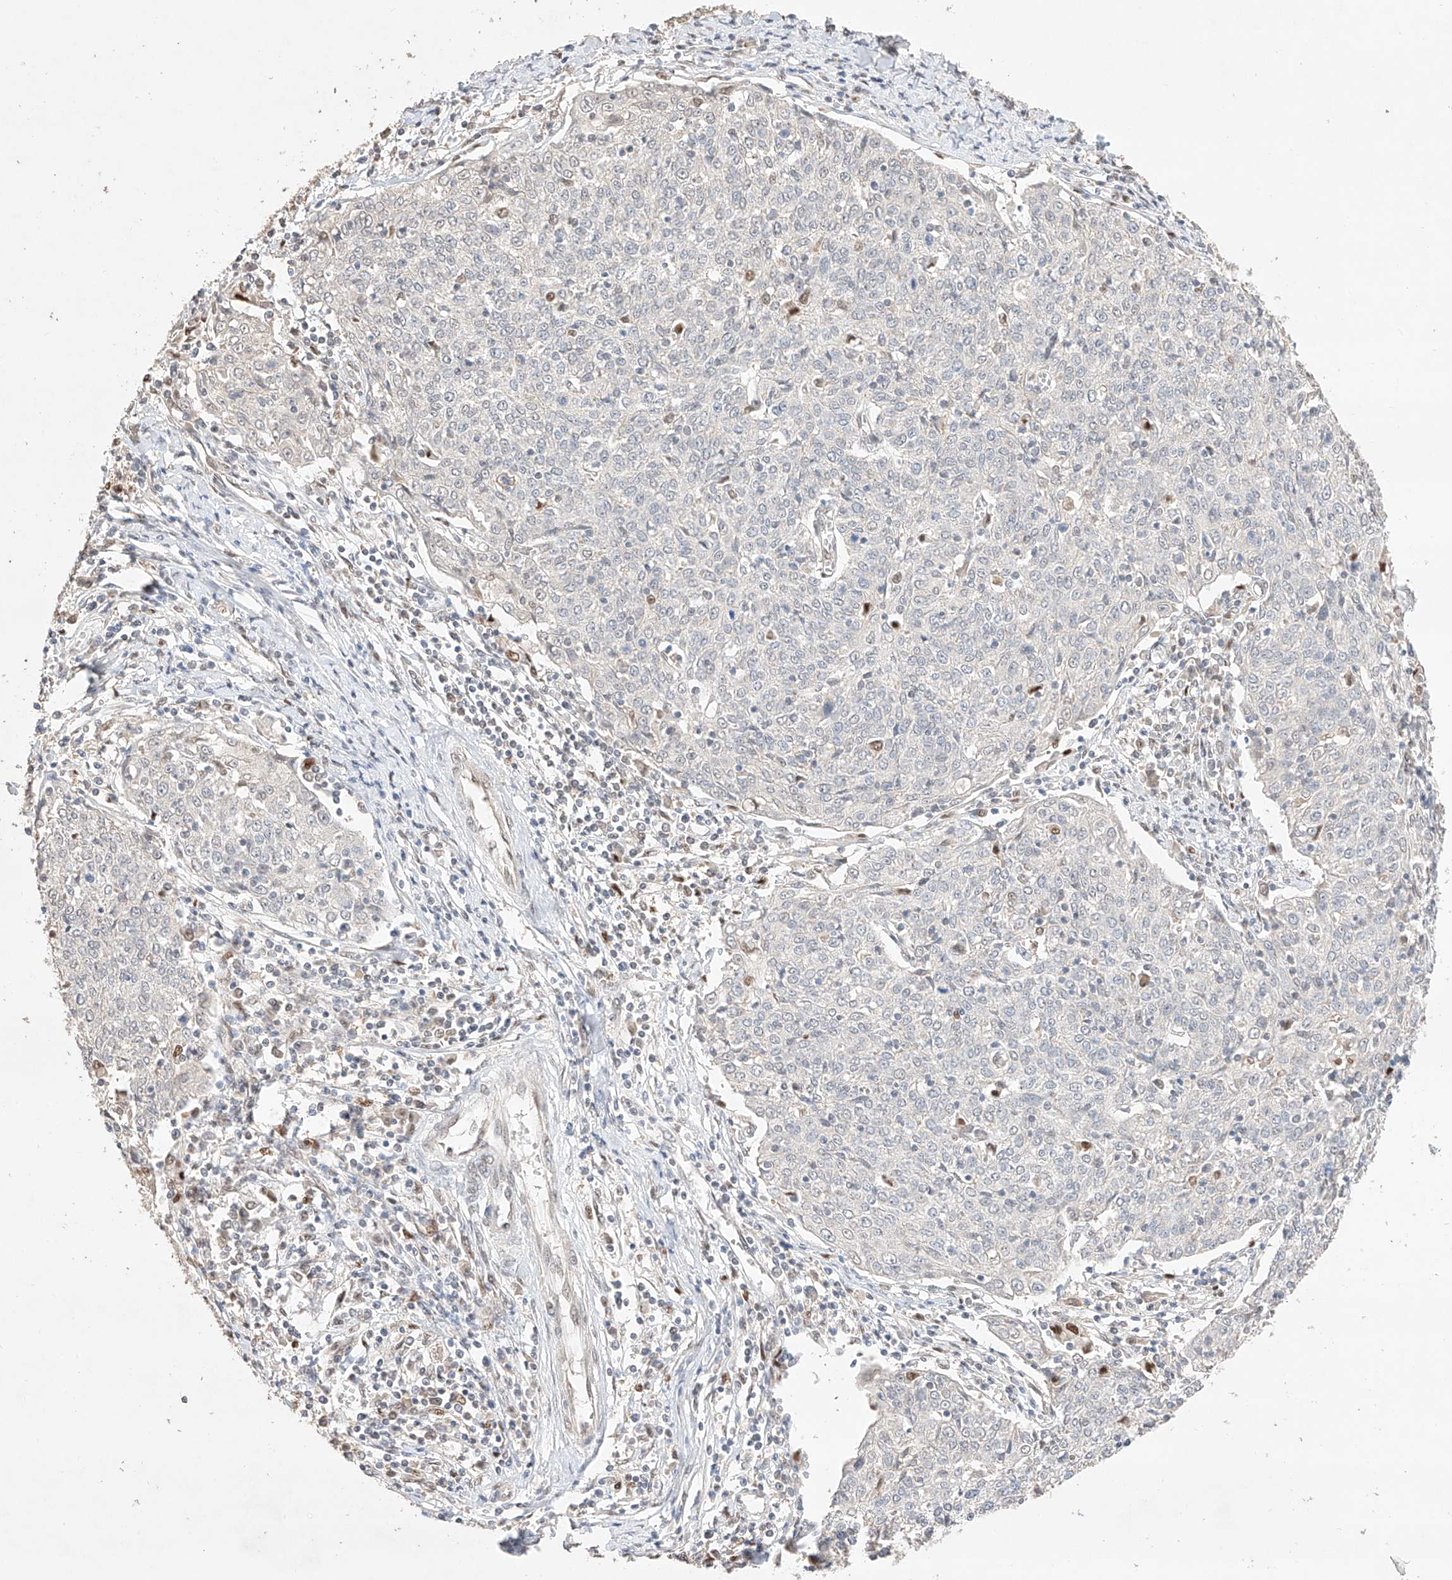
{"staining": {"intensity": "negative", "quantity": "none", "location": "none"}, "tissue": "cervical cancer", "cell_type": "Tumor cells", "image_type": "cancer", "snomed": [{"axis": "morphology", "description": "Squamous cell carcinoma, NOS"}, {"axis": "topography", "description": "Cervix"}], "caption": "The immunohistochemistry (IHC) photomicrograph has no significant positivity in tumor cells of cervical squamous cell carcinoma tissue.", "gene": "APIP", "patient": {"sex": "female", "age": 48}}